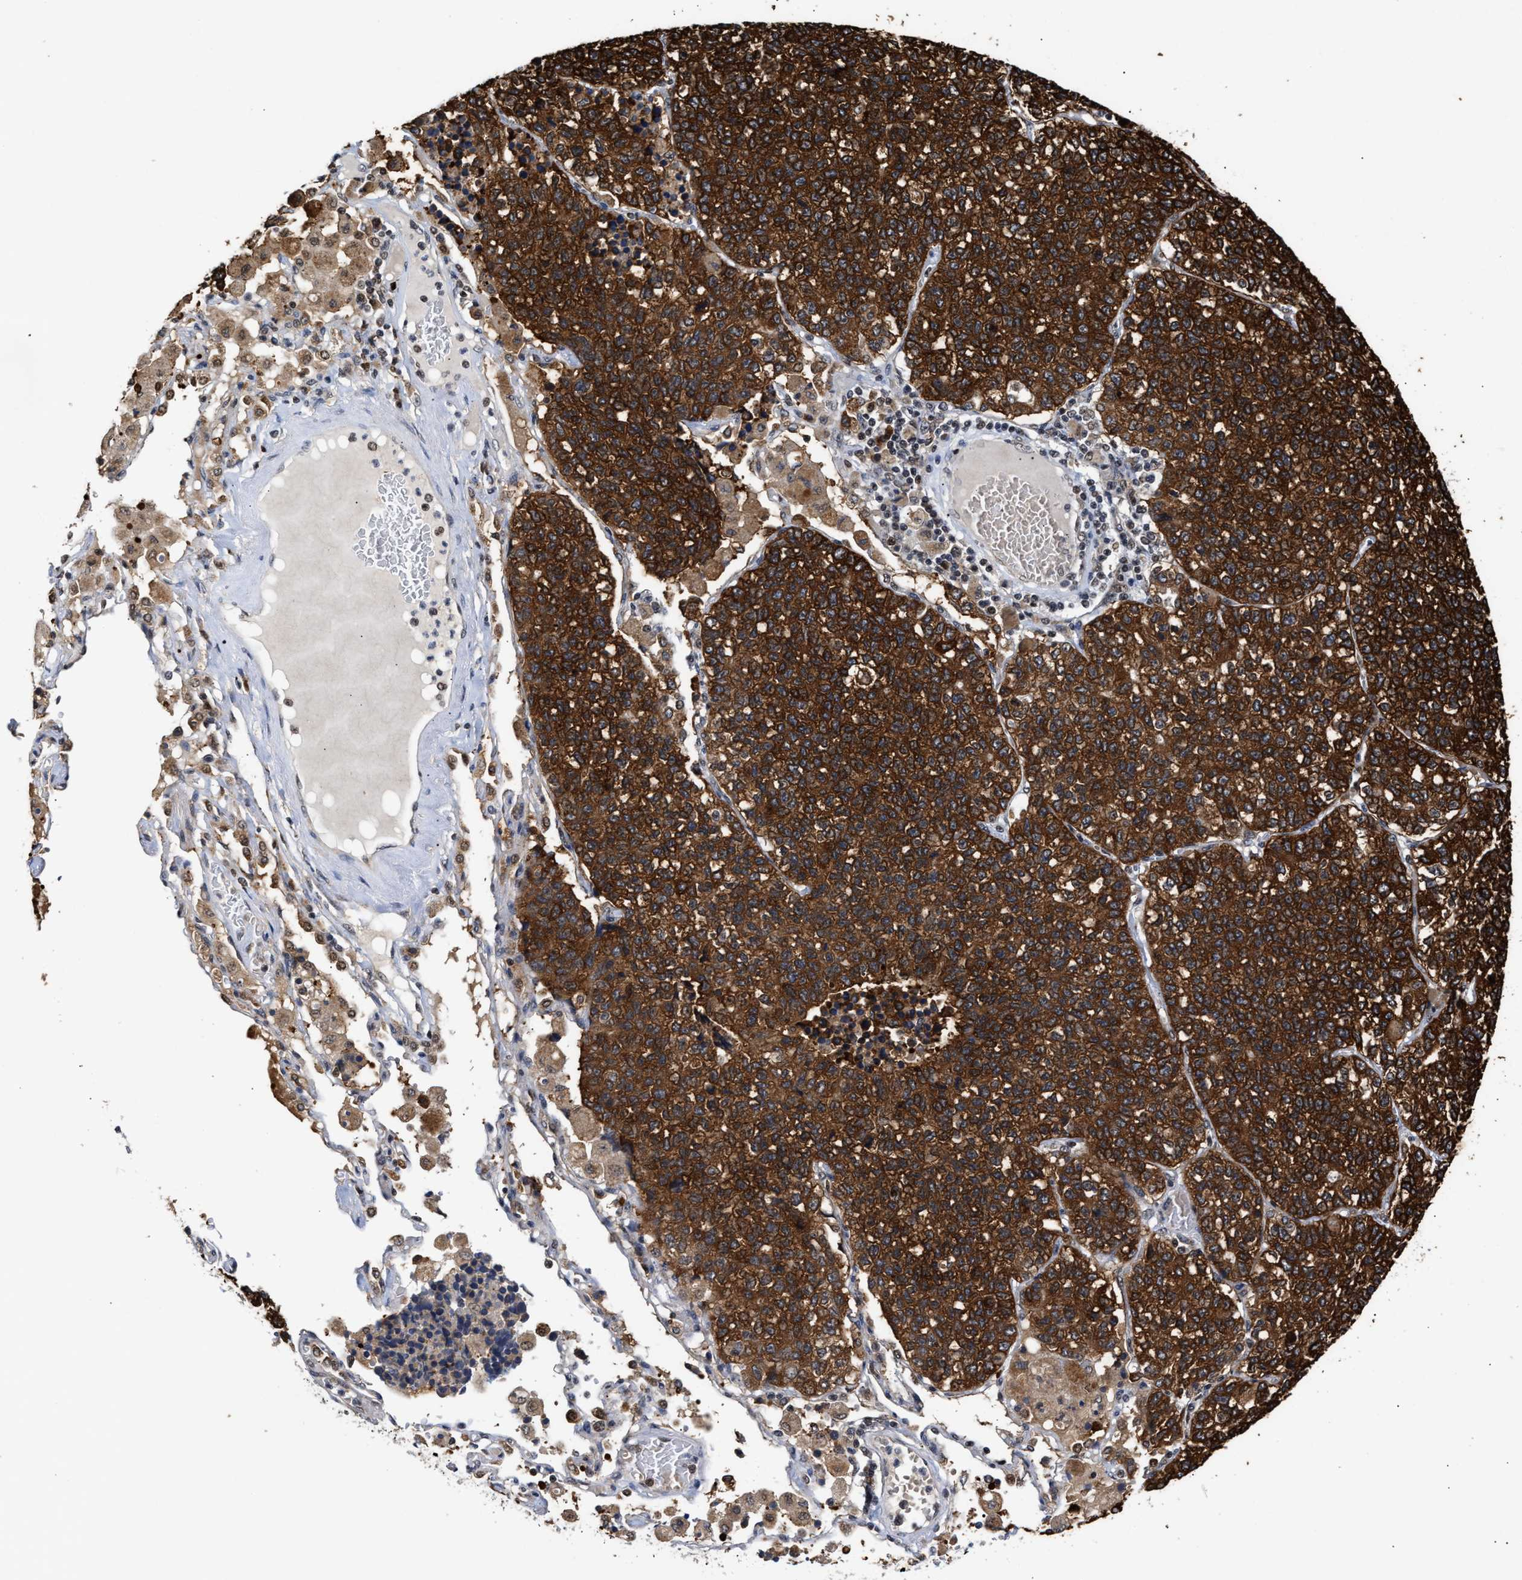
{"staining": {"intensity": "strong", "quantity": ">75%", "location": "cytoplasmic/membranous"}, "tissue": "lung cancer", "cell_type": "Tumor cells", "image_type": "cancer", "snomed": [{"axis": "morphology", "description": "Adenocarcinoma, NOS"}, {"axis": "topography", "description": "Lung"}], "caption": "Approximately >75% of tumor cells in lung cancer exhibit strong cytoplasmic/membranous protein positivity as visualized by brown immunohistochemical staining.", "gene": "CLIP2", "patient": {"sex": "male", "age": 49}}